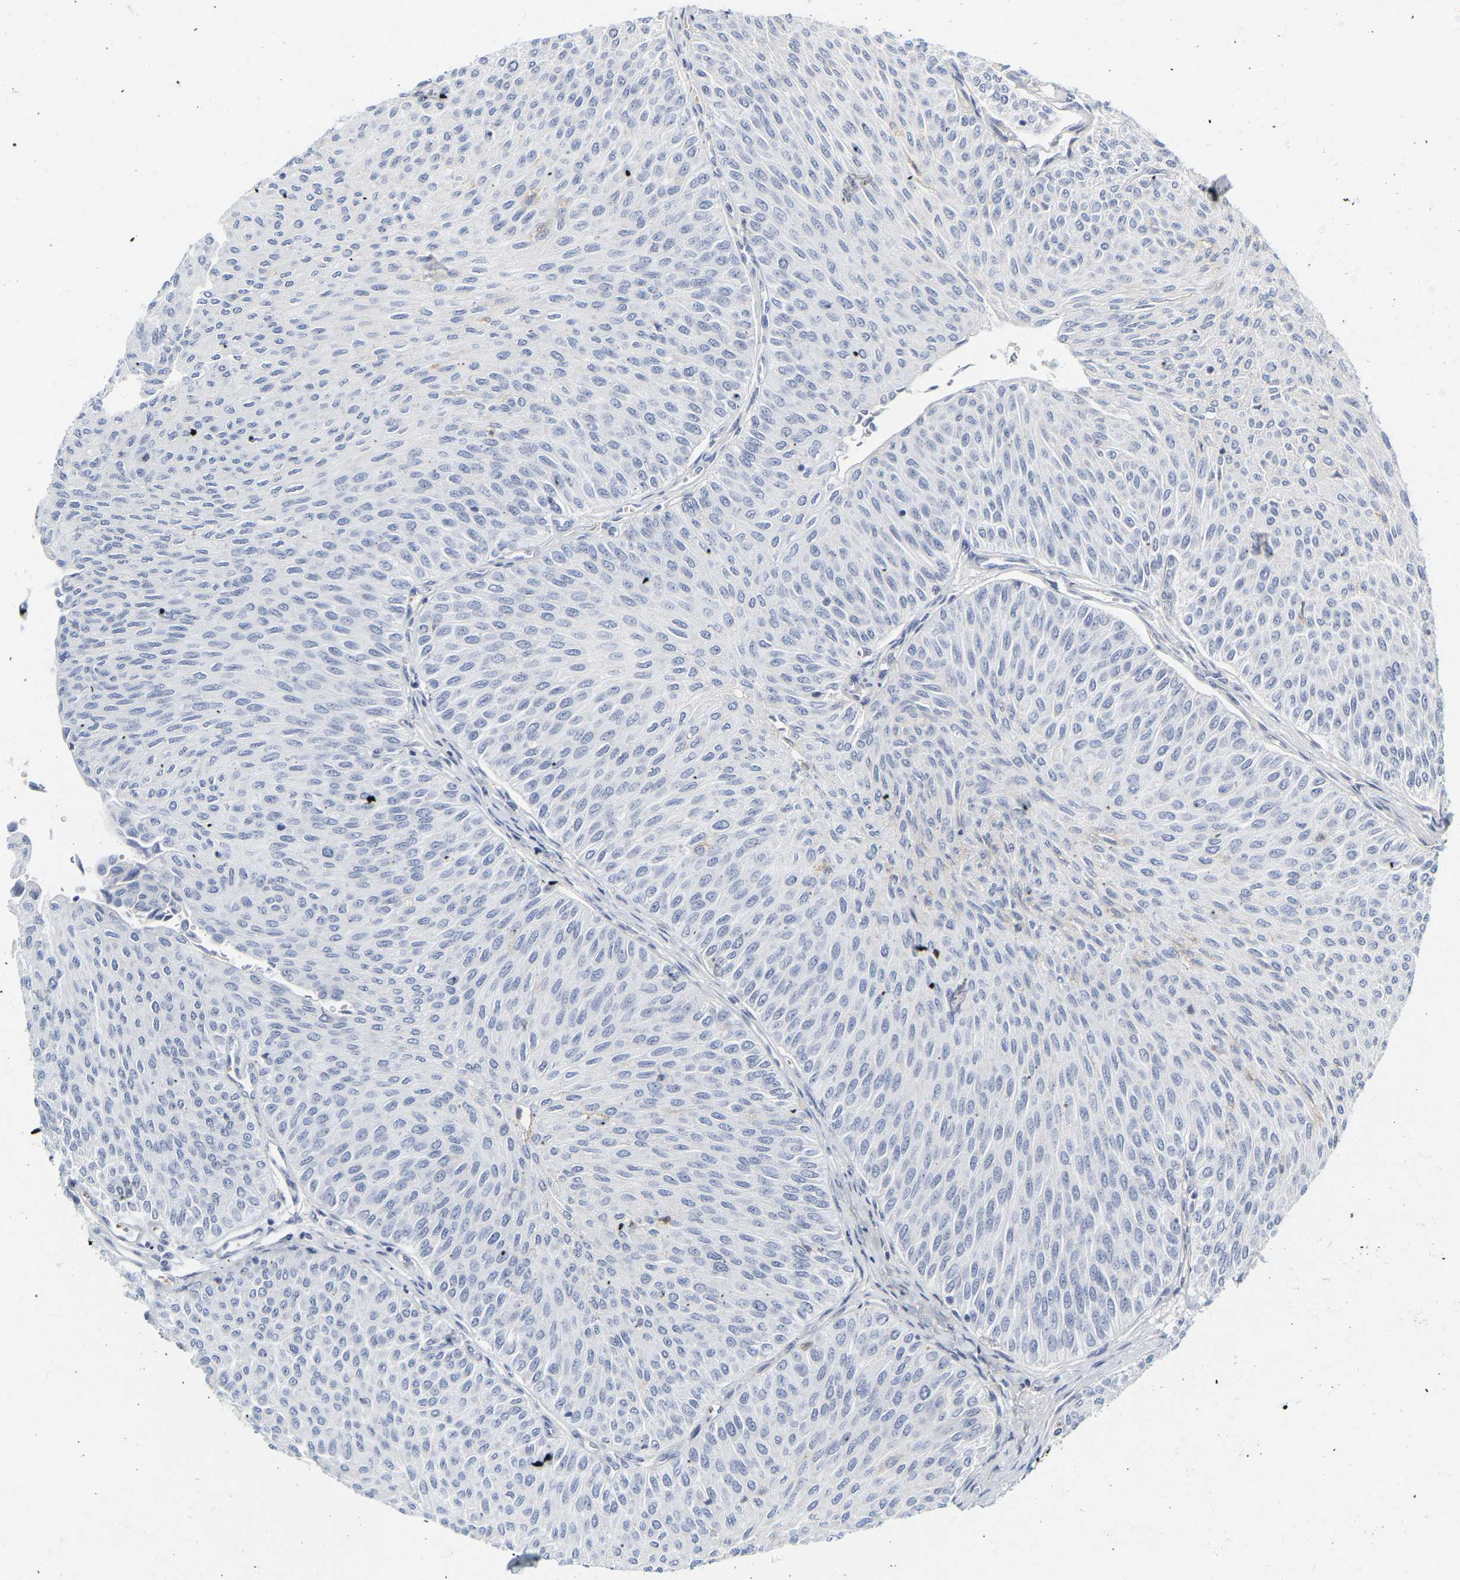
{"staining": {"intensity": "negative", "quantity": "none", "location": "none"}, "tissue": "urothelial cancer", "cell_type": "Tumor cells", "image_type": "cancer", "snomed": [{"axis": "morphology", "description": "Urothelial carcinoma, Low grade"}, {"axis": "topography", "description": "Urinary bladder"}], "caption": "The image shows no significant positivity in tumor cells of low-grade urothelial carcinoma.", "gene": "GNAS", "patient": {"sex": "male", "age": 78}}